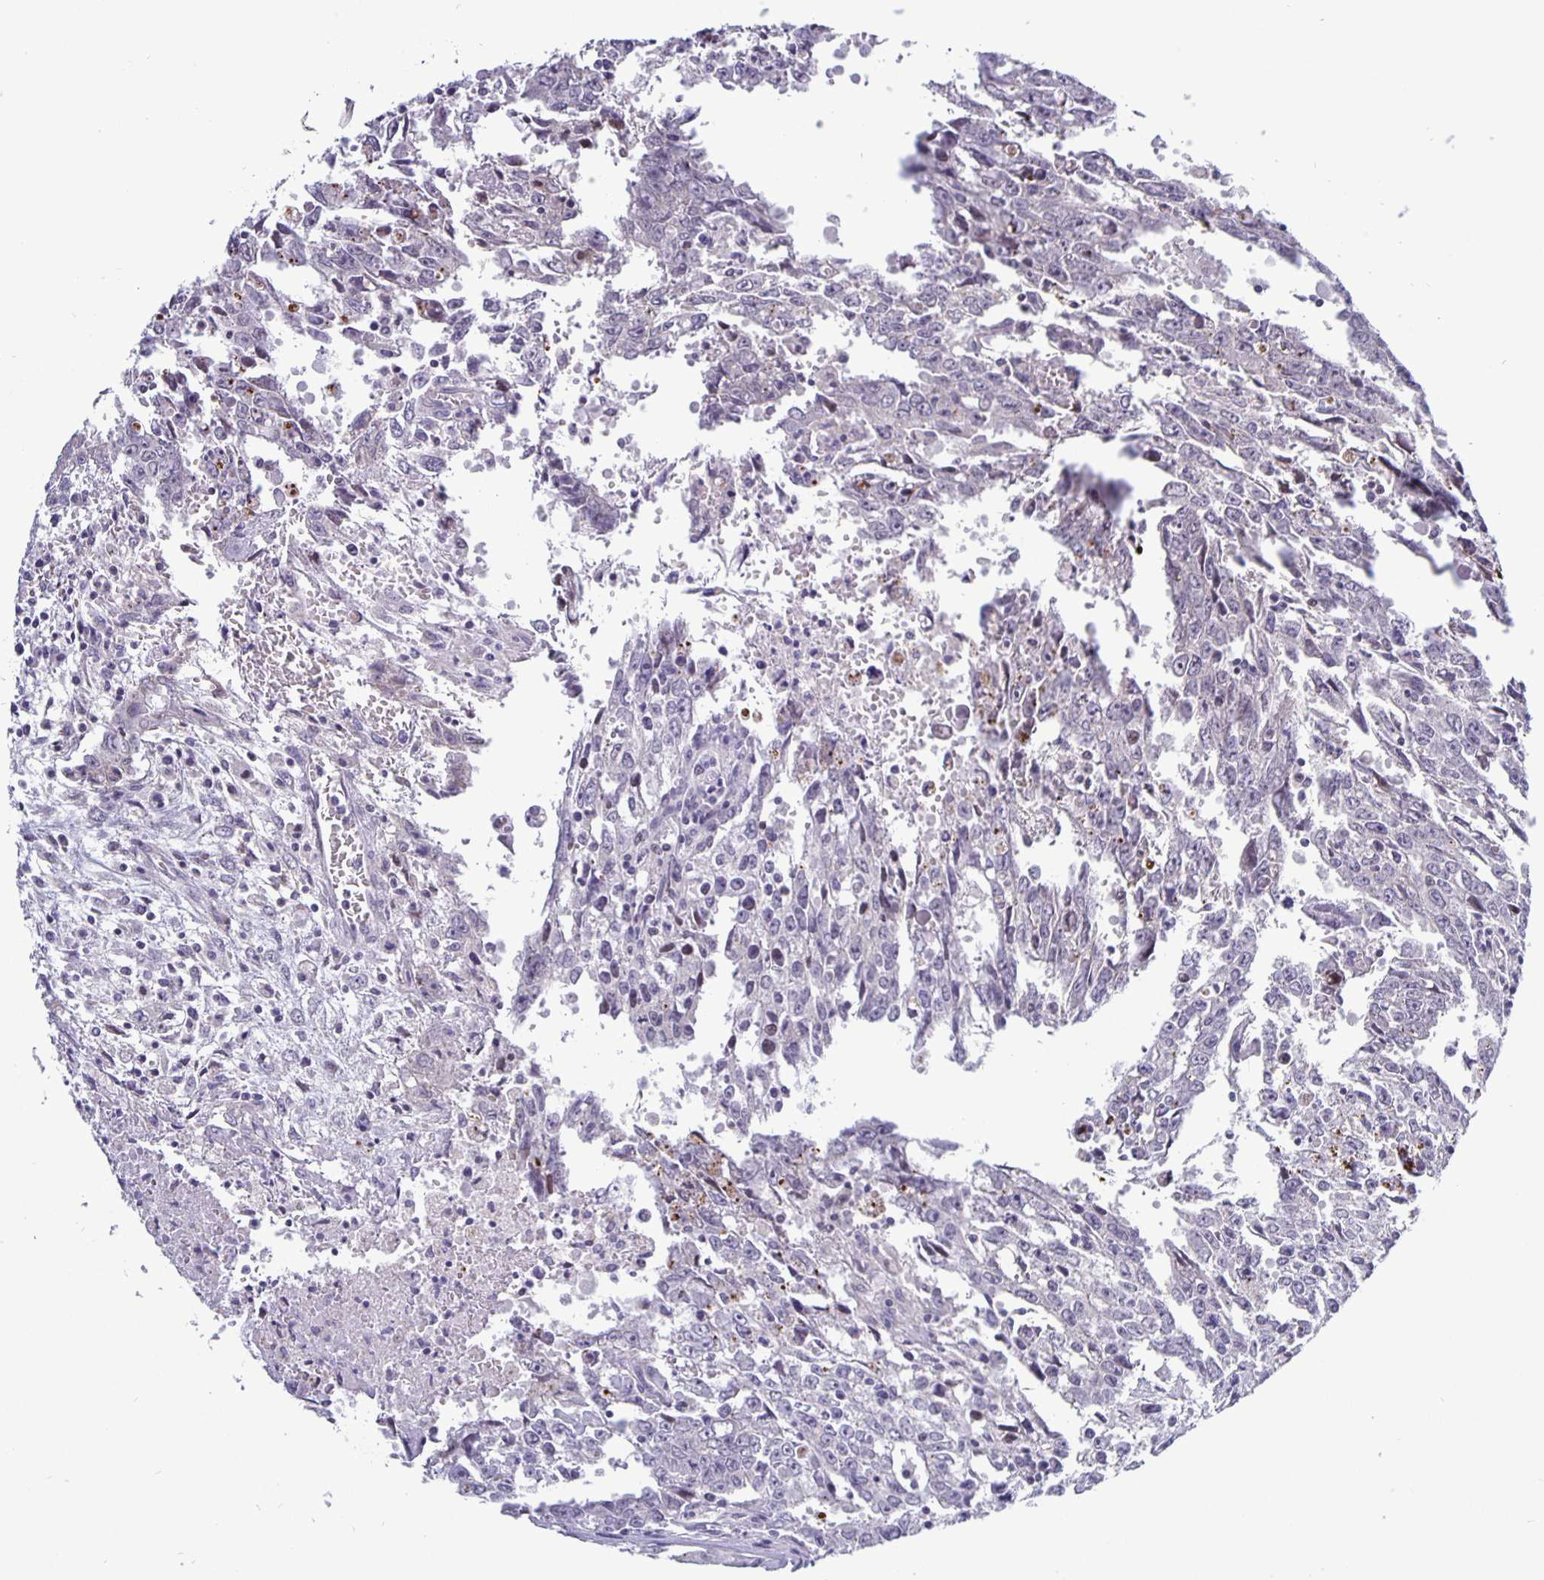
{"staining": {"intensity": "negative", "quantity": "none", "location": "none"}, "tissue": "testis cancer", "cell_type": "Tumor cells", "image_type": "cancer", "snomed": [{"axis": "morphology", "description": "Carcinoma, Embryonal, NOS"}, {"axis": "topography", "description": "Testis"}], "caption": "DAB (3,3'-diaminobenzidine) immunohistochemical staining of human testis cancer exhibits no significant expression in tumor cells.", "gene": "ERBB2", "patient": {"sex": "male", "age": 22}}